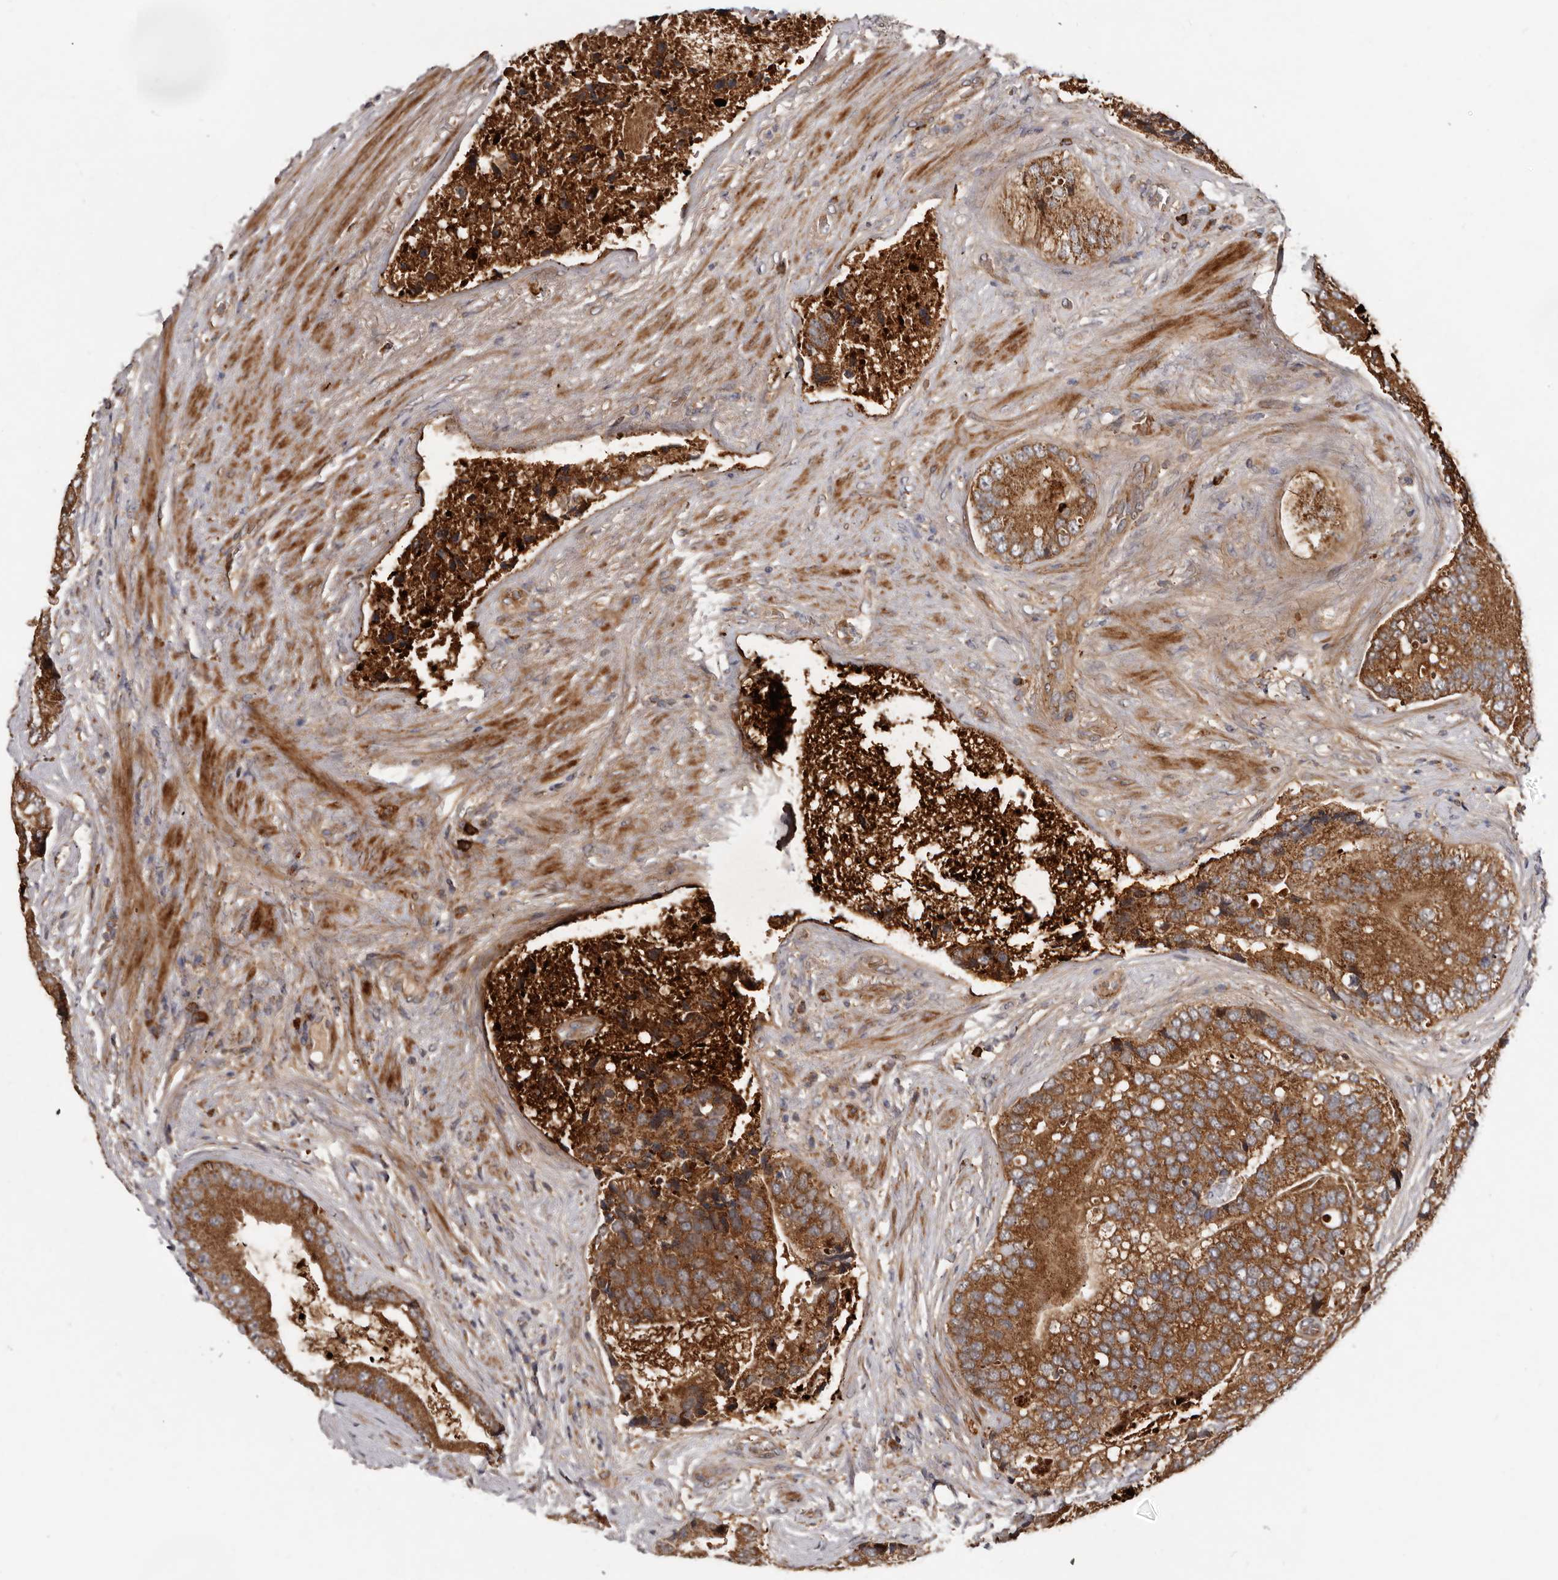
{"staining": {"intensity": "strong", "quantity": ">75%", "location": "cytoplasmic/membranous"}, "tissue": "prostate cancer", "cell_type": "Tumor cells", "image_type": "cancer", "snomed": [{"axis": "morphology", "description": "Adenocarcinoma, High grade"}, {"axis": "topography", "description": "Prostate"}], "caption": "Strong cytoplasmic/membranous protein positivity is appreciated in about >75% of tumor cells in prostate cancer (high-grade adenocarcinoma).", "gene": "GOT1L1", "patient": {"sex": "male", "age": 70}}